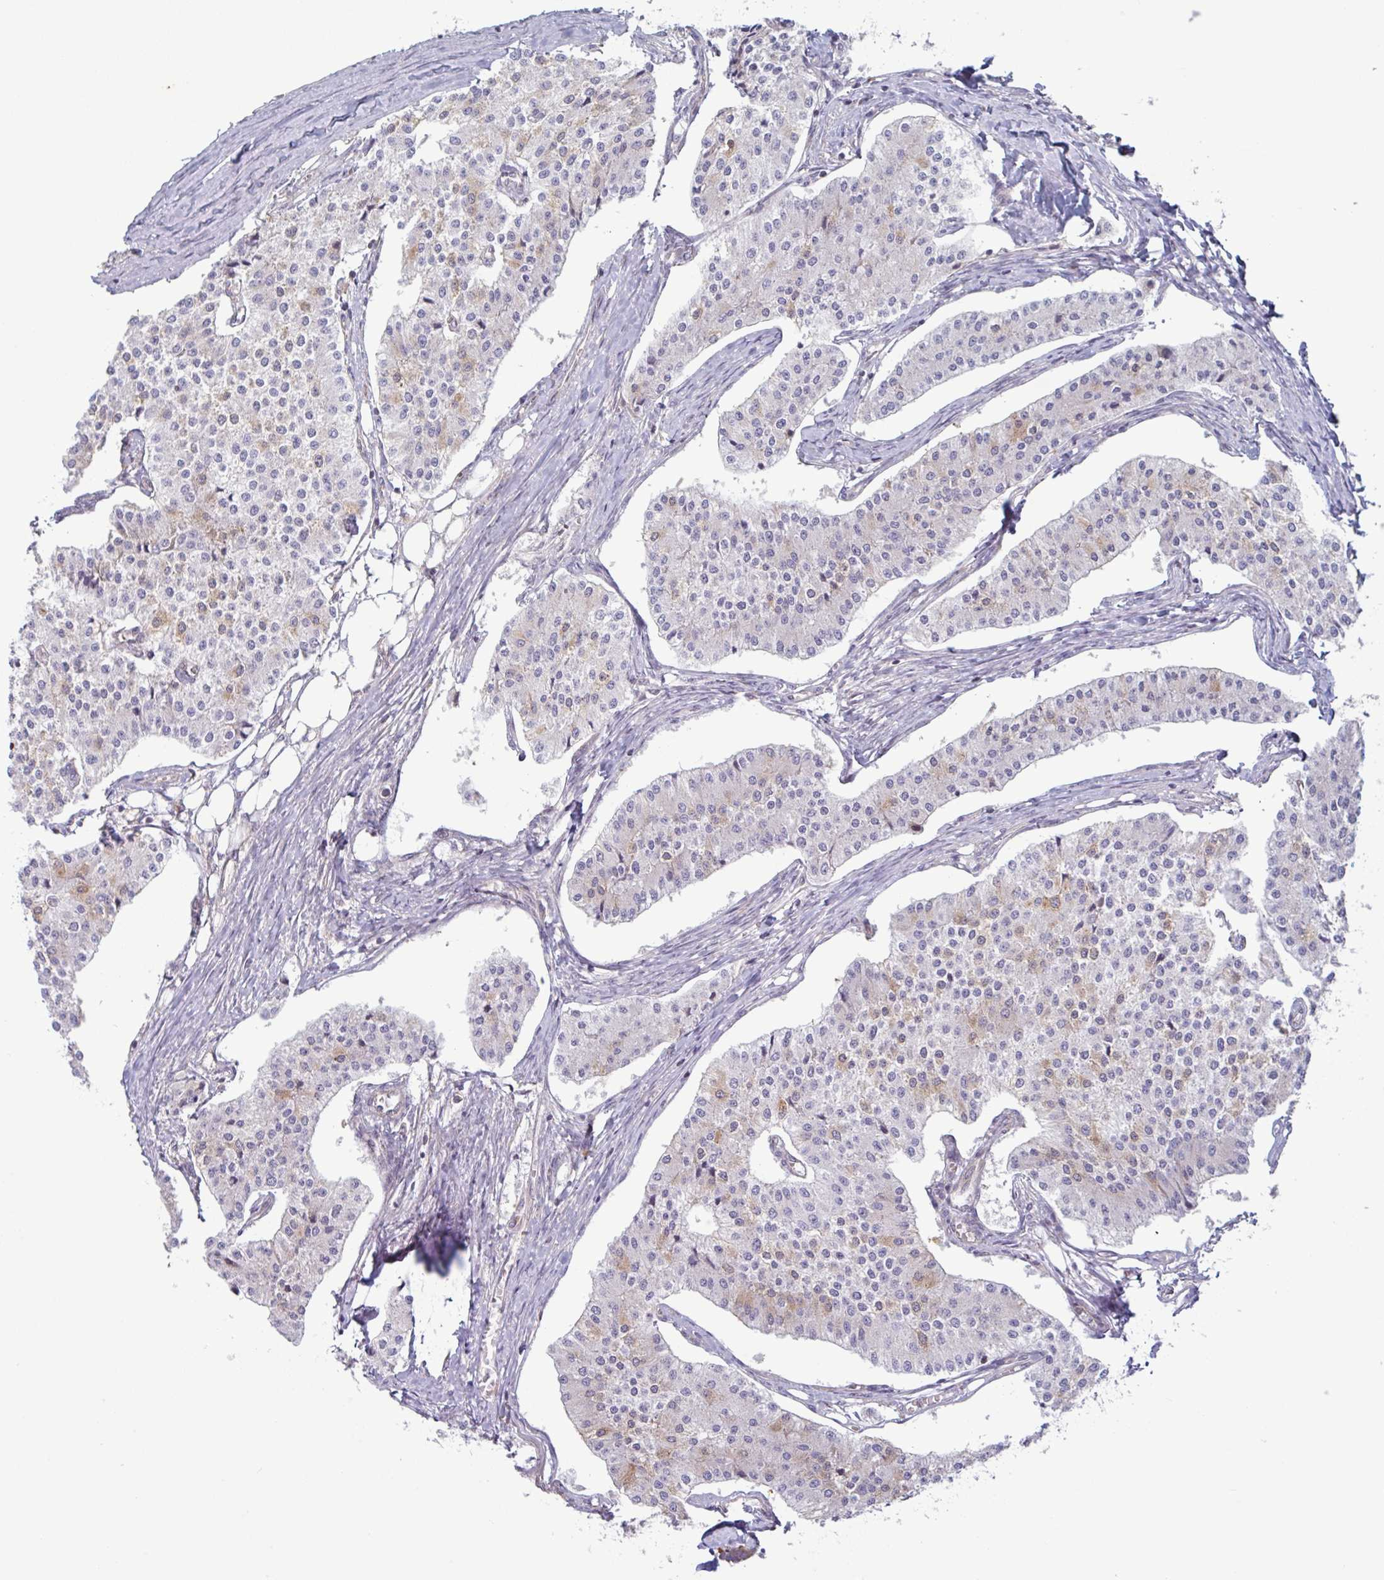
{"staining": {"intensity": "weak", "quantity": "<25%", "location": "cytoplasmic/membranous"}, "tissue": "carcinoid", "cell_type": "Tumor cells", "image_type": "cancer", "snomed": [{"axis": "morphology", "description": "Carcinoid, malignant, NOS"}, {"axis": "topography", "description": "Colon"}], "caption": "Immunohistochemistry (IHC) image of carcinoid stained for a protein (brown), which demonstrates no staining in tumor cells. Nuclei are stained in blue.", "gene": "RIT1", "patient": {"sex": "female", "age": 52}}